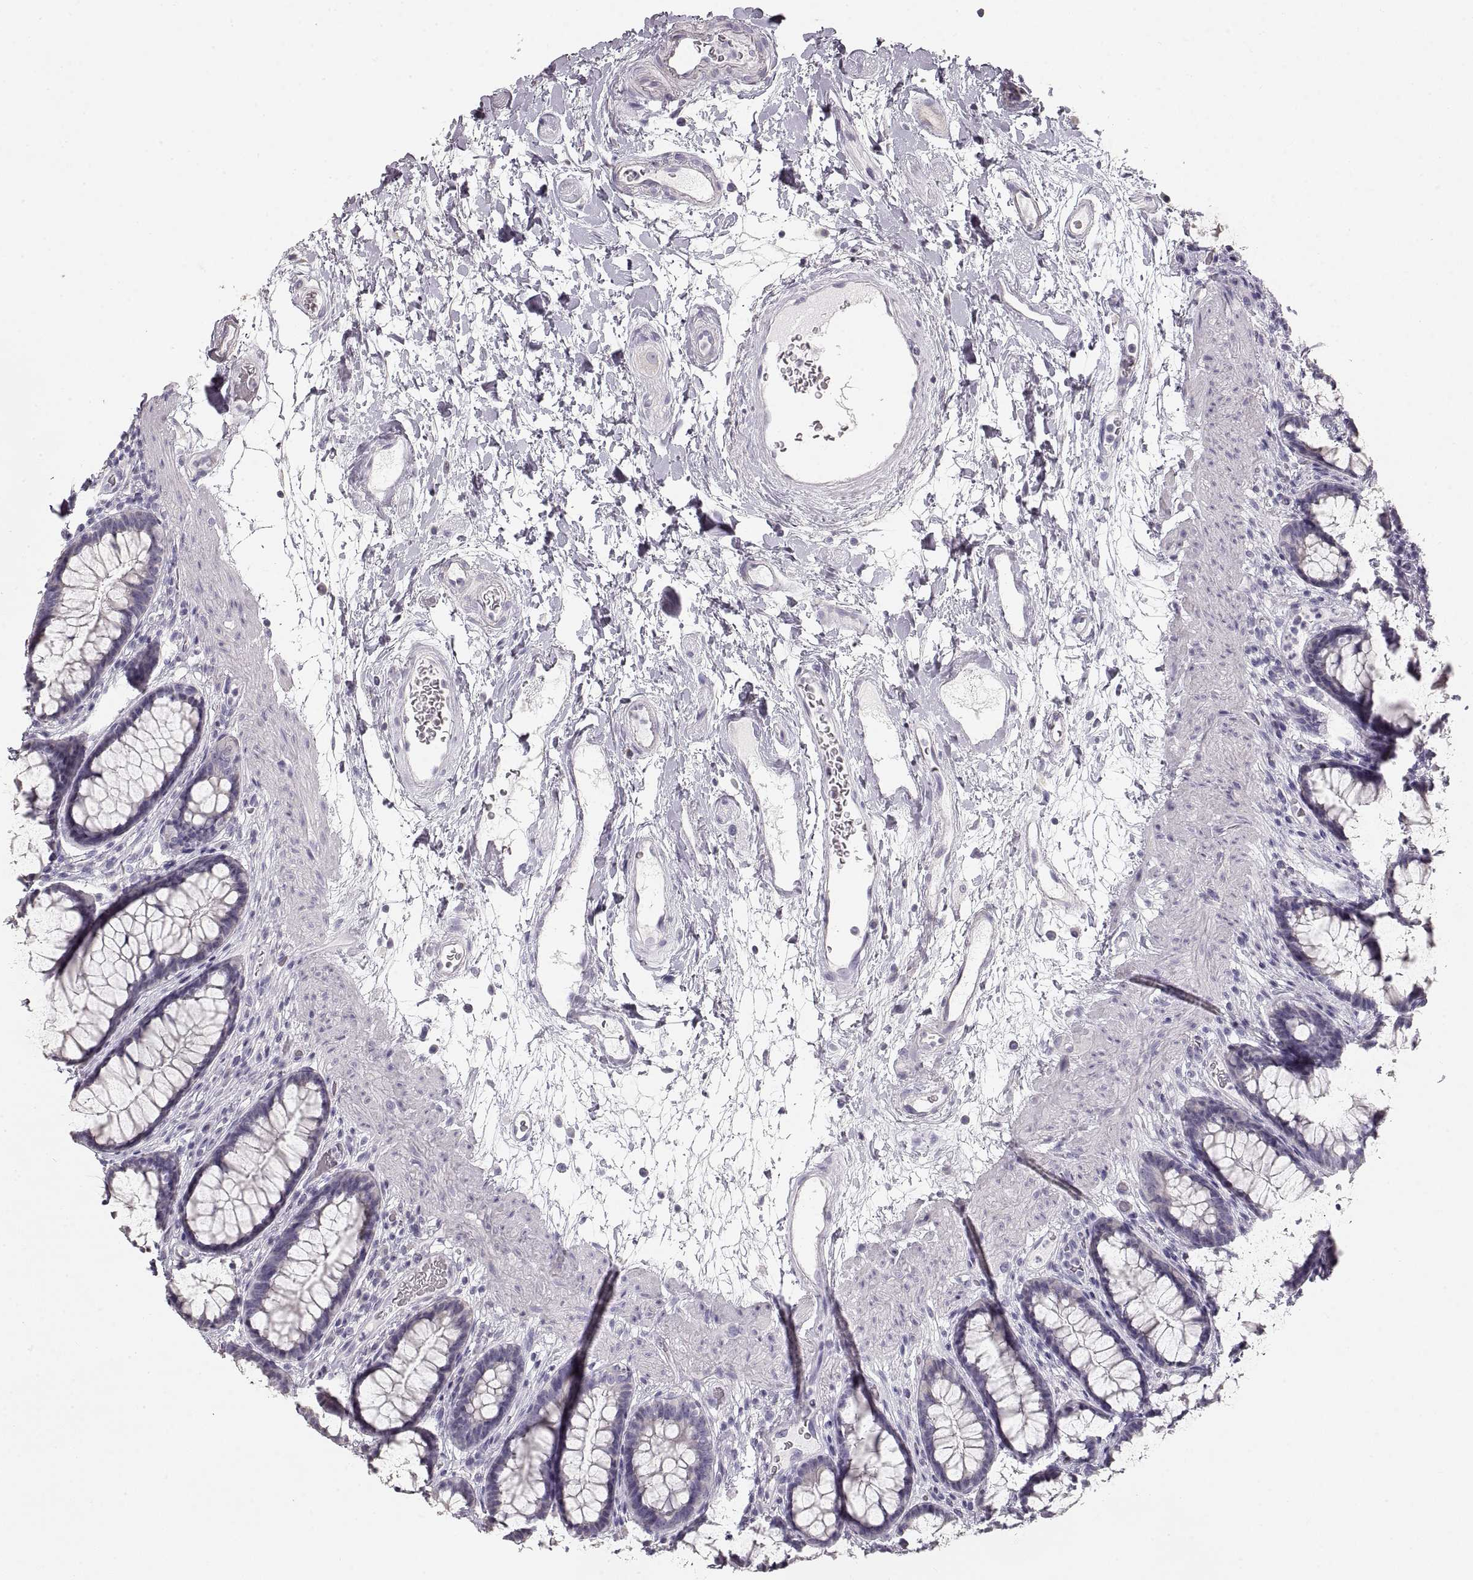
{"staining": {"intensity": "negative", "quantity": "none", "location": "none"}, "tissue": "rectum", "cell_type": "Glandular cells", "image_type": "normal", "snomed": [{"axis": "morphology", "description": "Normal tissue, NOS"}, {"axis": "topography", "description": "Rectum"}], "caption": "DAB (3,3'-diaminobenzidine) immunohistochemical staining of unremarkable human rectum displays no significant staining in glandular cells. (DAB (3,3'-diaminobenzidine) IHC, high magnification).", "gene": "ZP3", "patient": {"sex": "male", "age": 72}}